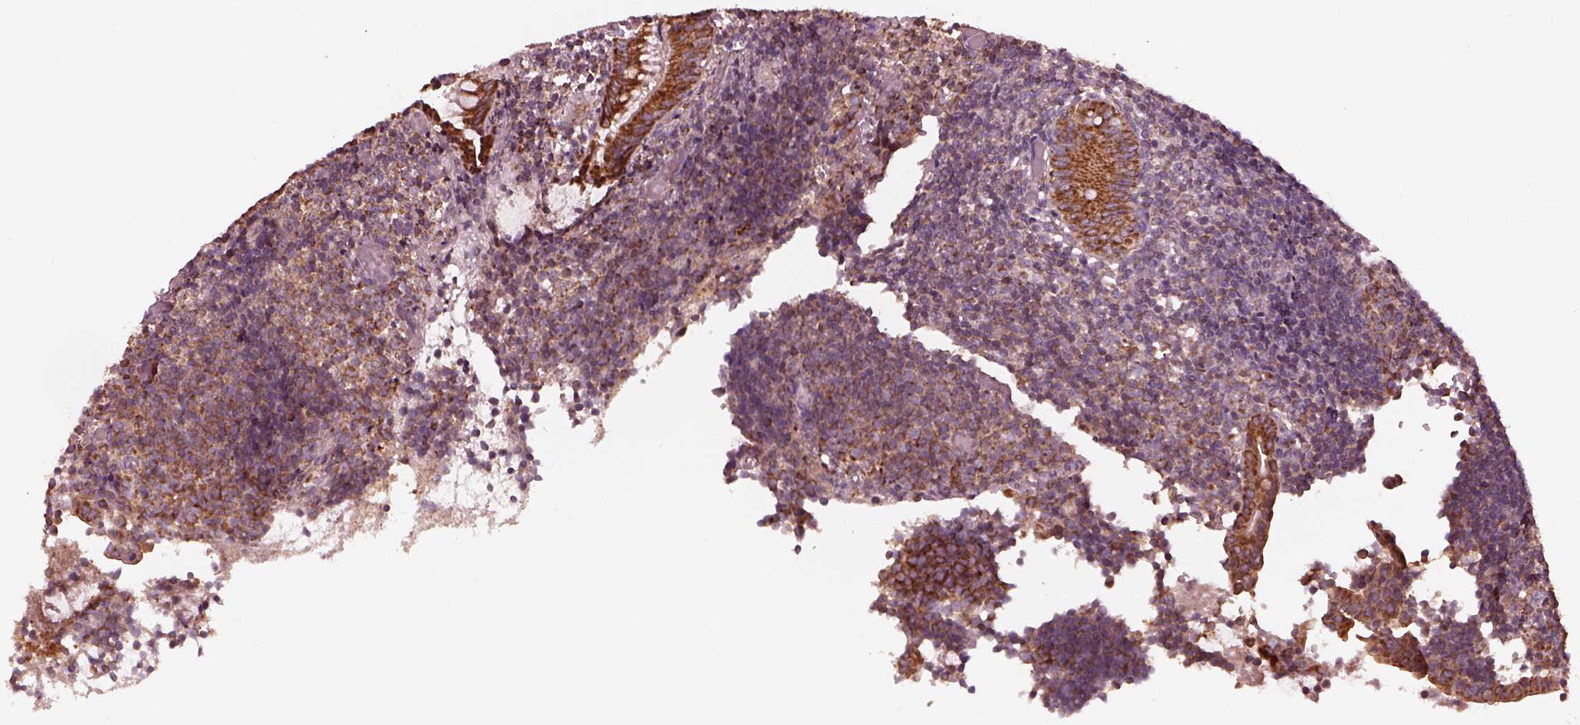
{"staining": {"intensity": "strong", "quantity": ">75%", "location": "cytoplasmic/membranous"}, "tissue": "appendix", "cell_type": "Glandular cells", "image_type": "normal", "snomed": [{"axis": "morphology", "description": "Normal tissue, NOS"}, {"axis": "topography", "description": "Appendix"}], "caption": "Immunohistochemical staining of benign appendix exhibits >75% levels of strong cytoplasmic/membranous protein staining in approximately >75% of glandular cells. (DAB IHC, brown staining for protein, blue staining for nuclei).", "gene": "NDUFB10", "patient": {"sex": "female", "age": 32}}